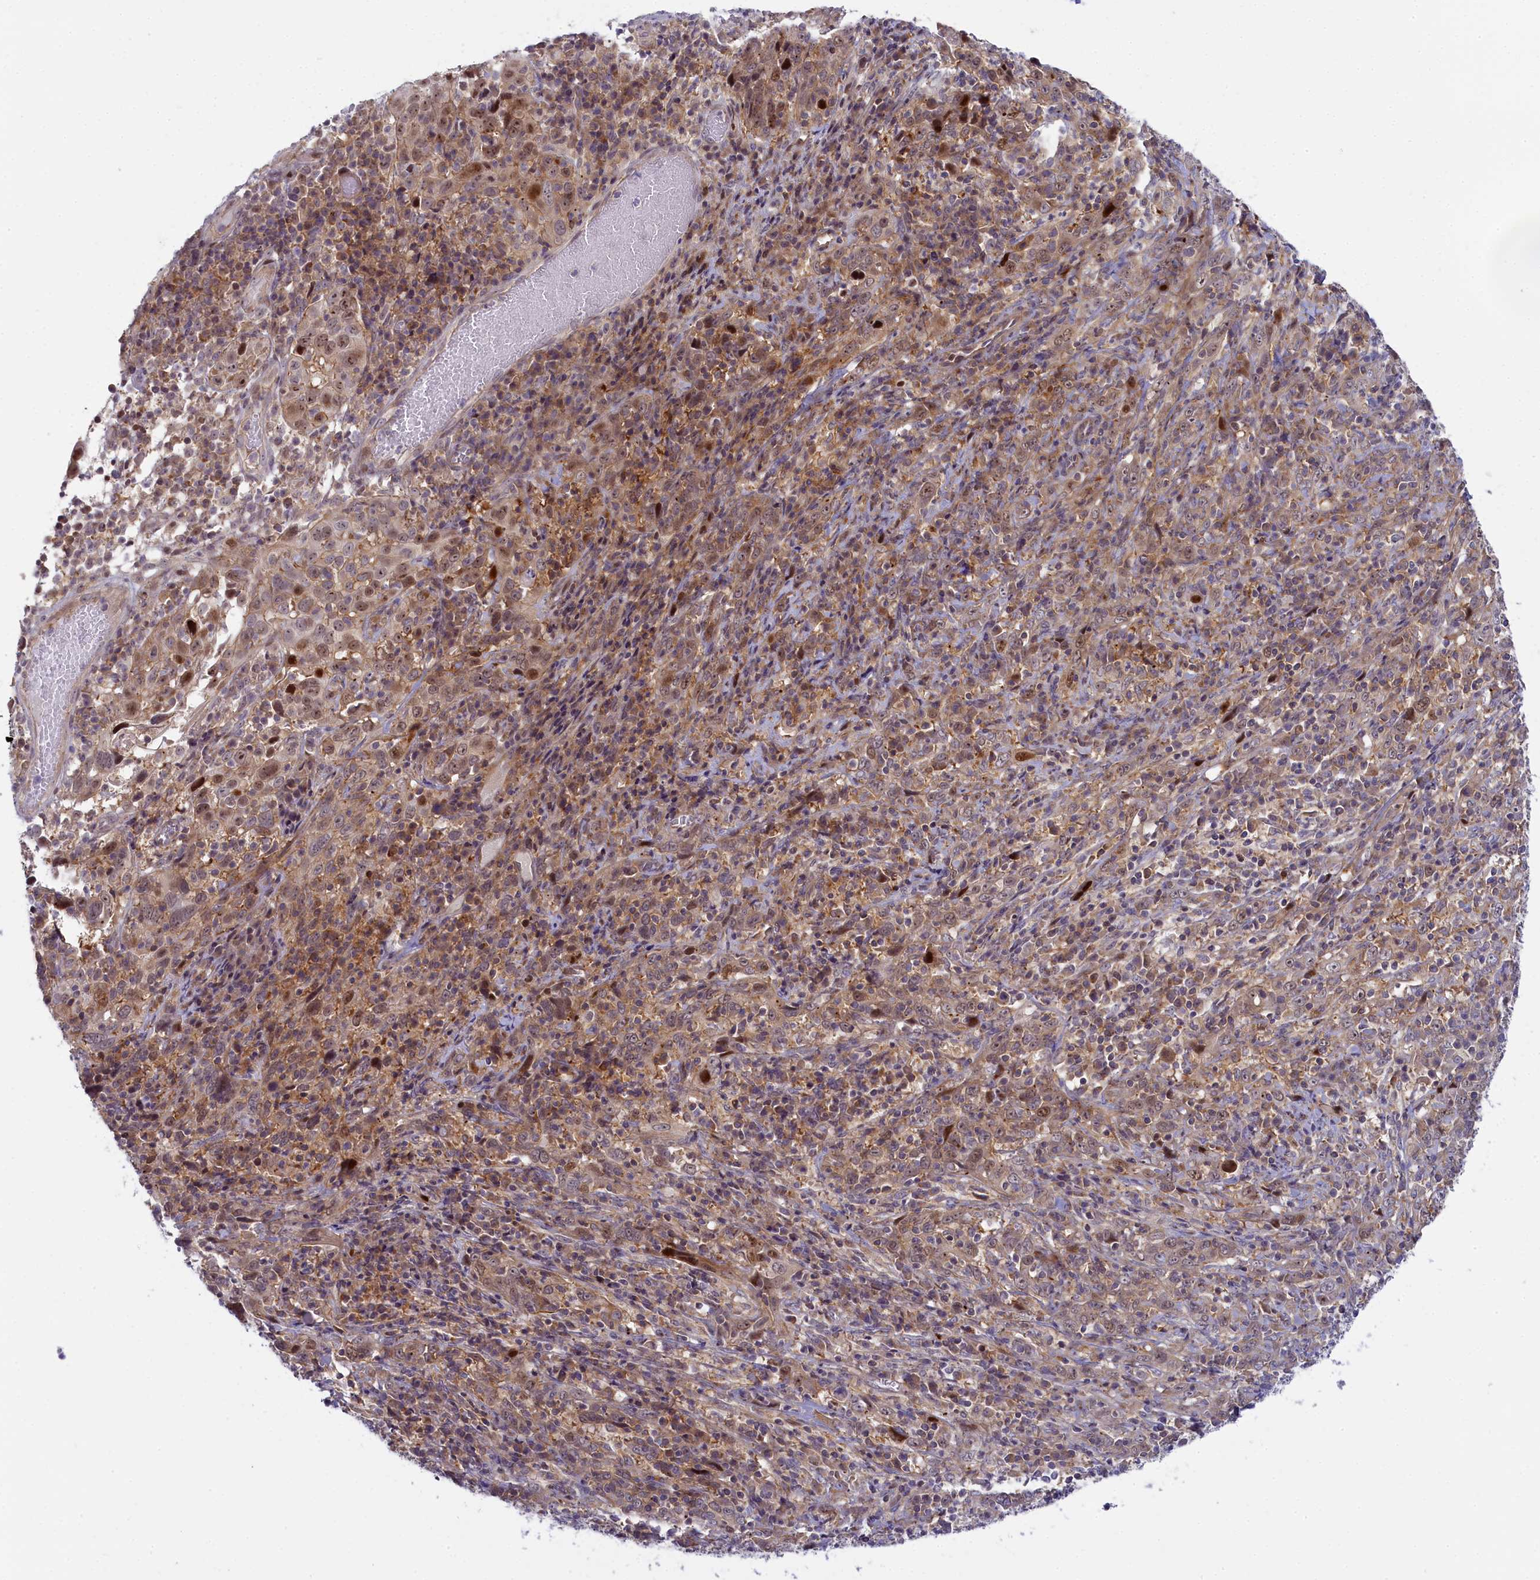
{"staining": {"intensity": "weak", "quantity": "25%-75%", "location": "cytoplasmic/membranous"}, "tissue": "cervical cancer", "cell_type": "Tumor cells", "image_type": "cancer", "snomed": [{"axis": "morphology", "description": "Squamous cell carcinoma, NOS"}, {"axis": "topography", "description": "Cervix"}], "caption": "Immunohistochemical staining of cervical cancer displays low levels of weak cytoplasmic/membranous protein expression in about 25%-75% of tumor cells.", "gene": "CCL23", "patient": {"sex": "female", "age": 46}}